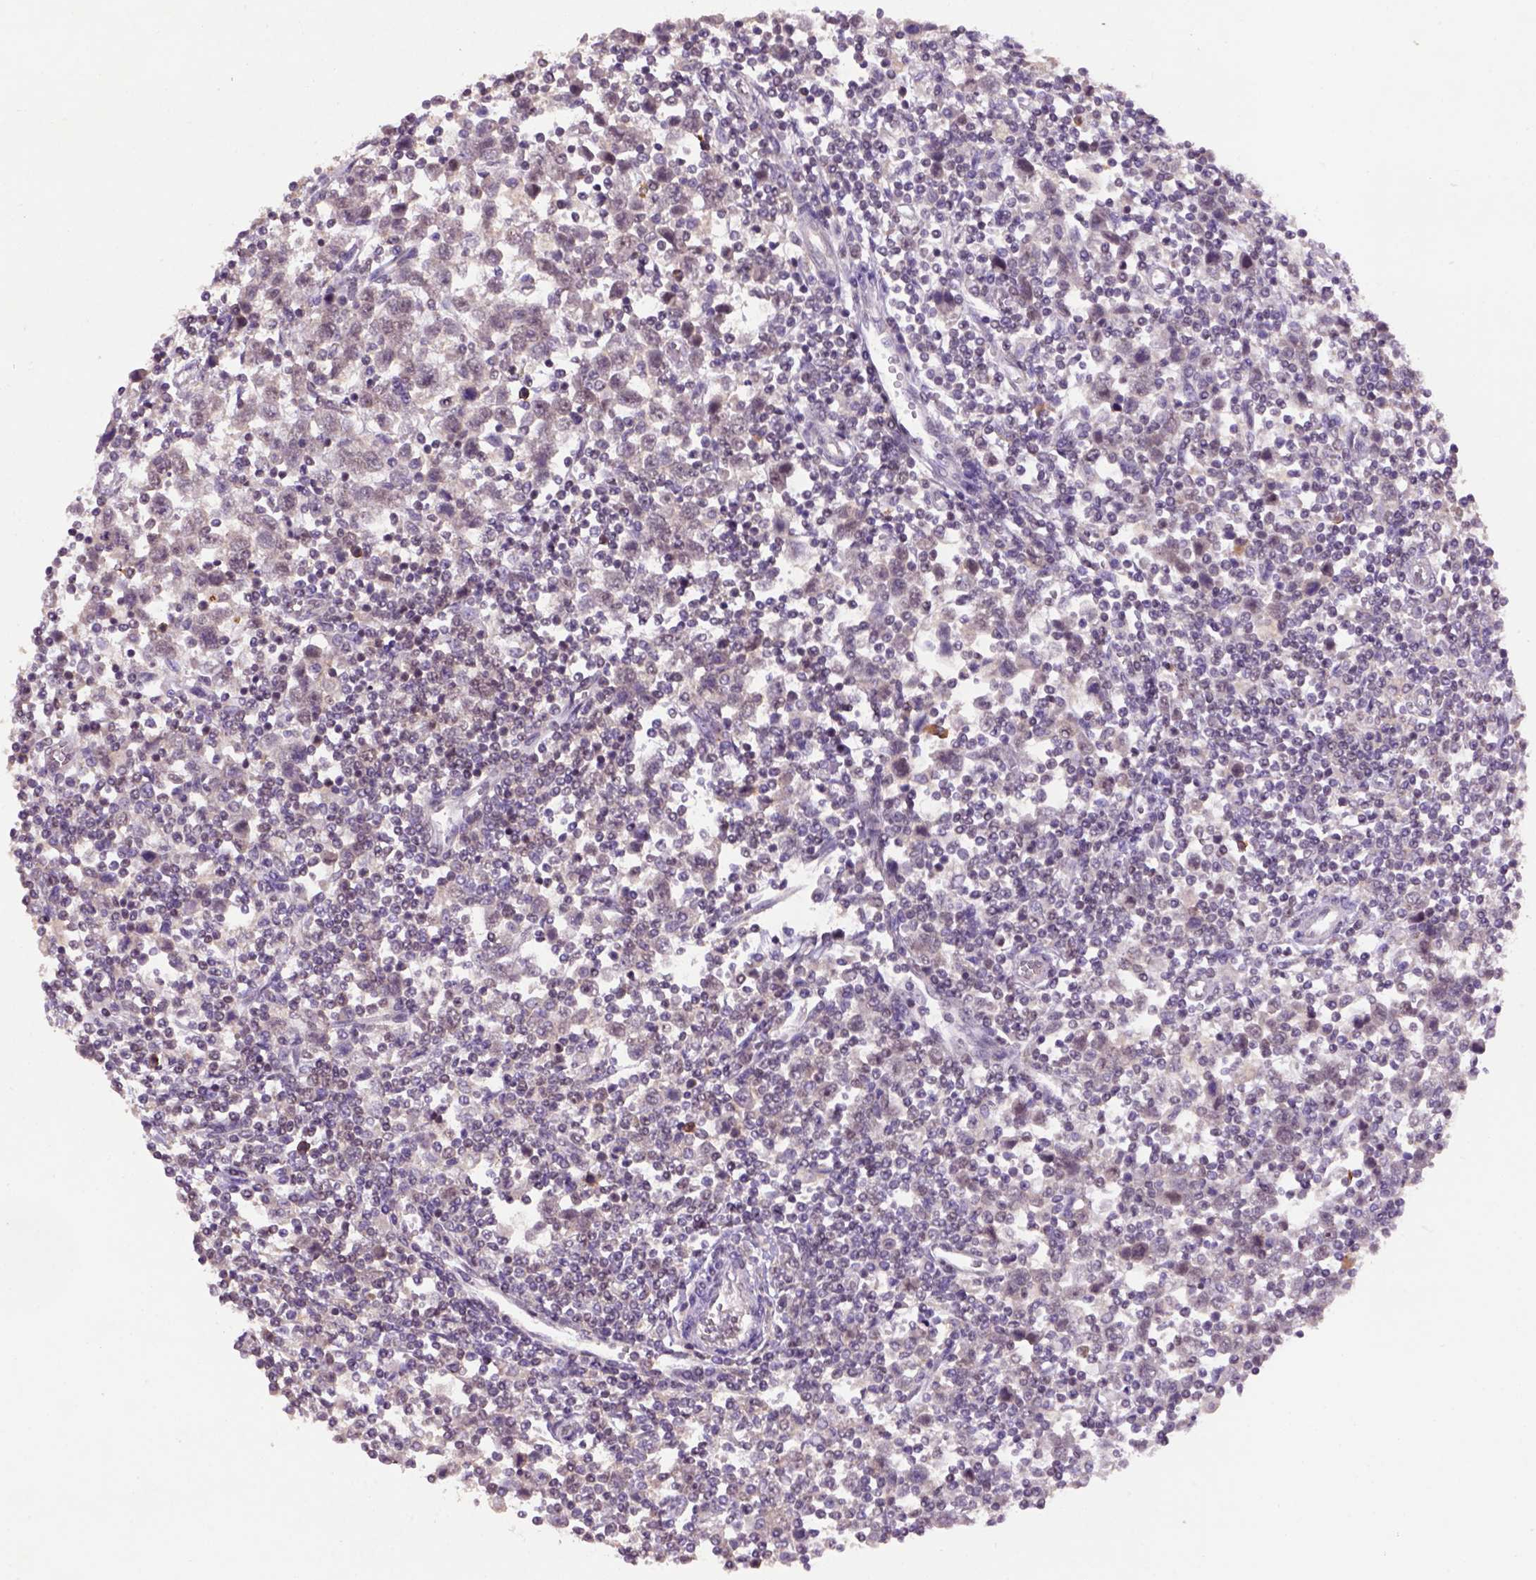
{"staining": {"intensity": "weak", "quantity": "25%-75%", "location": "cytoplasmic/membranous,nuclear"}, "tissue": "testis cancer", "cell_type": "Tumor cells", "image_type": "cancer", "snomed": [{"axis": "morphology", "description": "Normal tissue, NOS"}, {"axis": "morphology", "description": "Seminoma, NOS"}, {"axis": "topography", "description": "Testis"}, {"axis": "topography", "description": "Epididymis"}], "caption": "Protein staining displays weak cytoplasmic/membranous and nuclear staining in approximately 25%-75% of tumor cells in testis cancer.", "gene": "SCML4", "patient": {"sex": "male", "age": 34}}